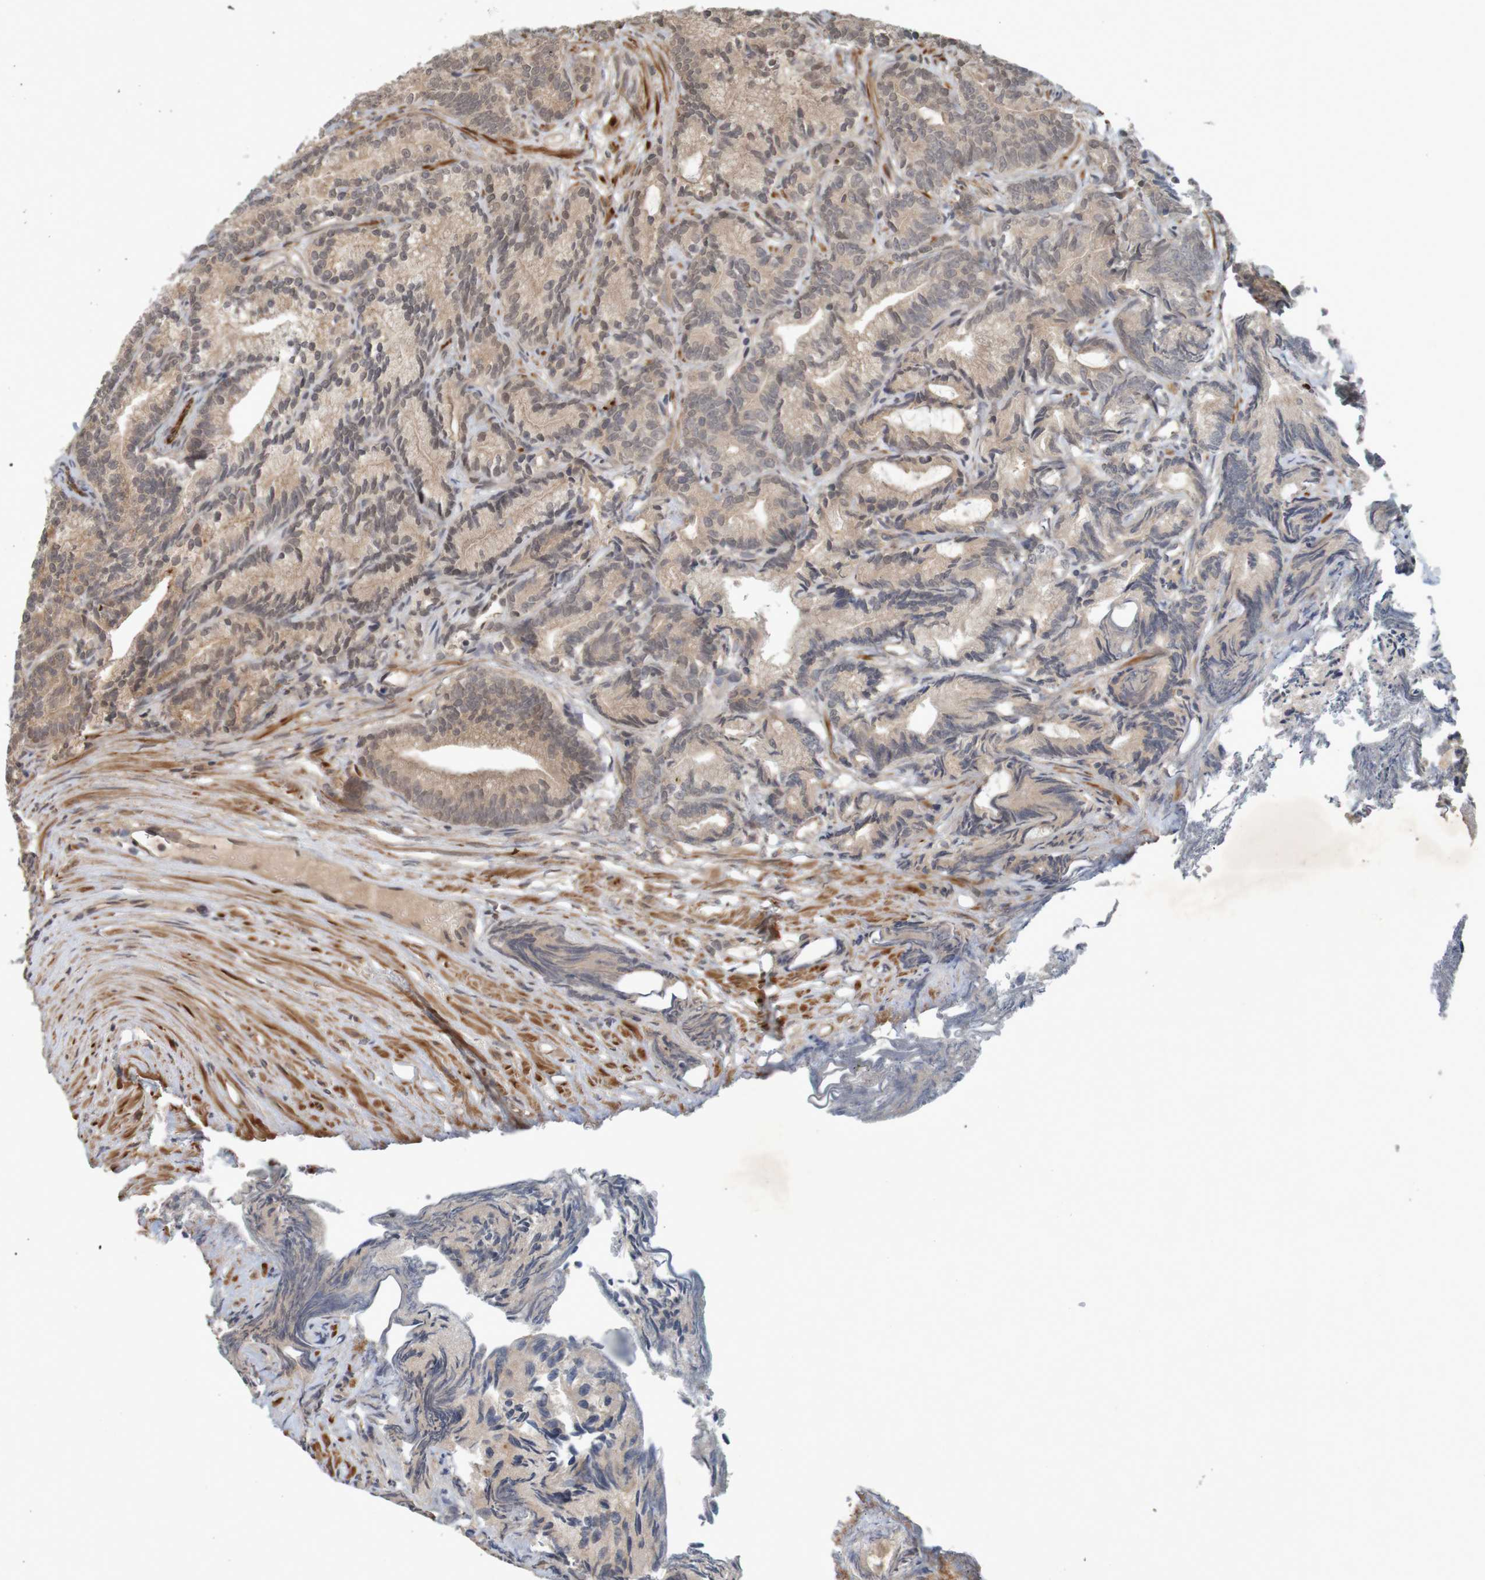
{"staining": {"intensity": "weak", "quantity": "25%-75%", "location": "cytoplasmic/membranous"}, "tissue": "prostate cancer", "cell_type": "Tumor cells", "image_type": "cancer", "snomed": [{"axis": "morphology", "description": "Adenocarcinoma, Low grade"}, {"axis": "topography", "description": "Prostate"}], "caption": "The photomicrograph displays immunohistochemical staining of prostate cancer (adenocarcinoma (low-grade)). There is weak cytoplasmic/membranous positivity is appreciated in about 25%-75% of tumor cells.", "gene": "ARHGEF11", "patient": {"sex": "male", "age": 89}}